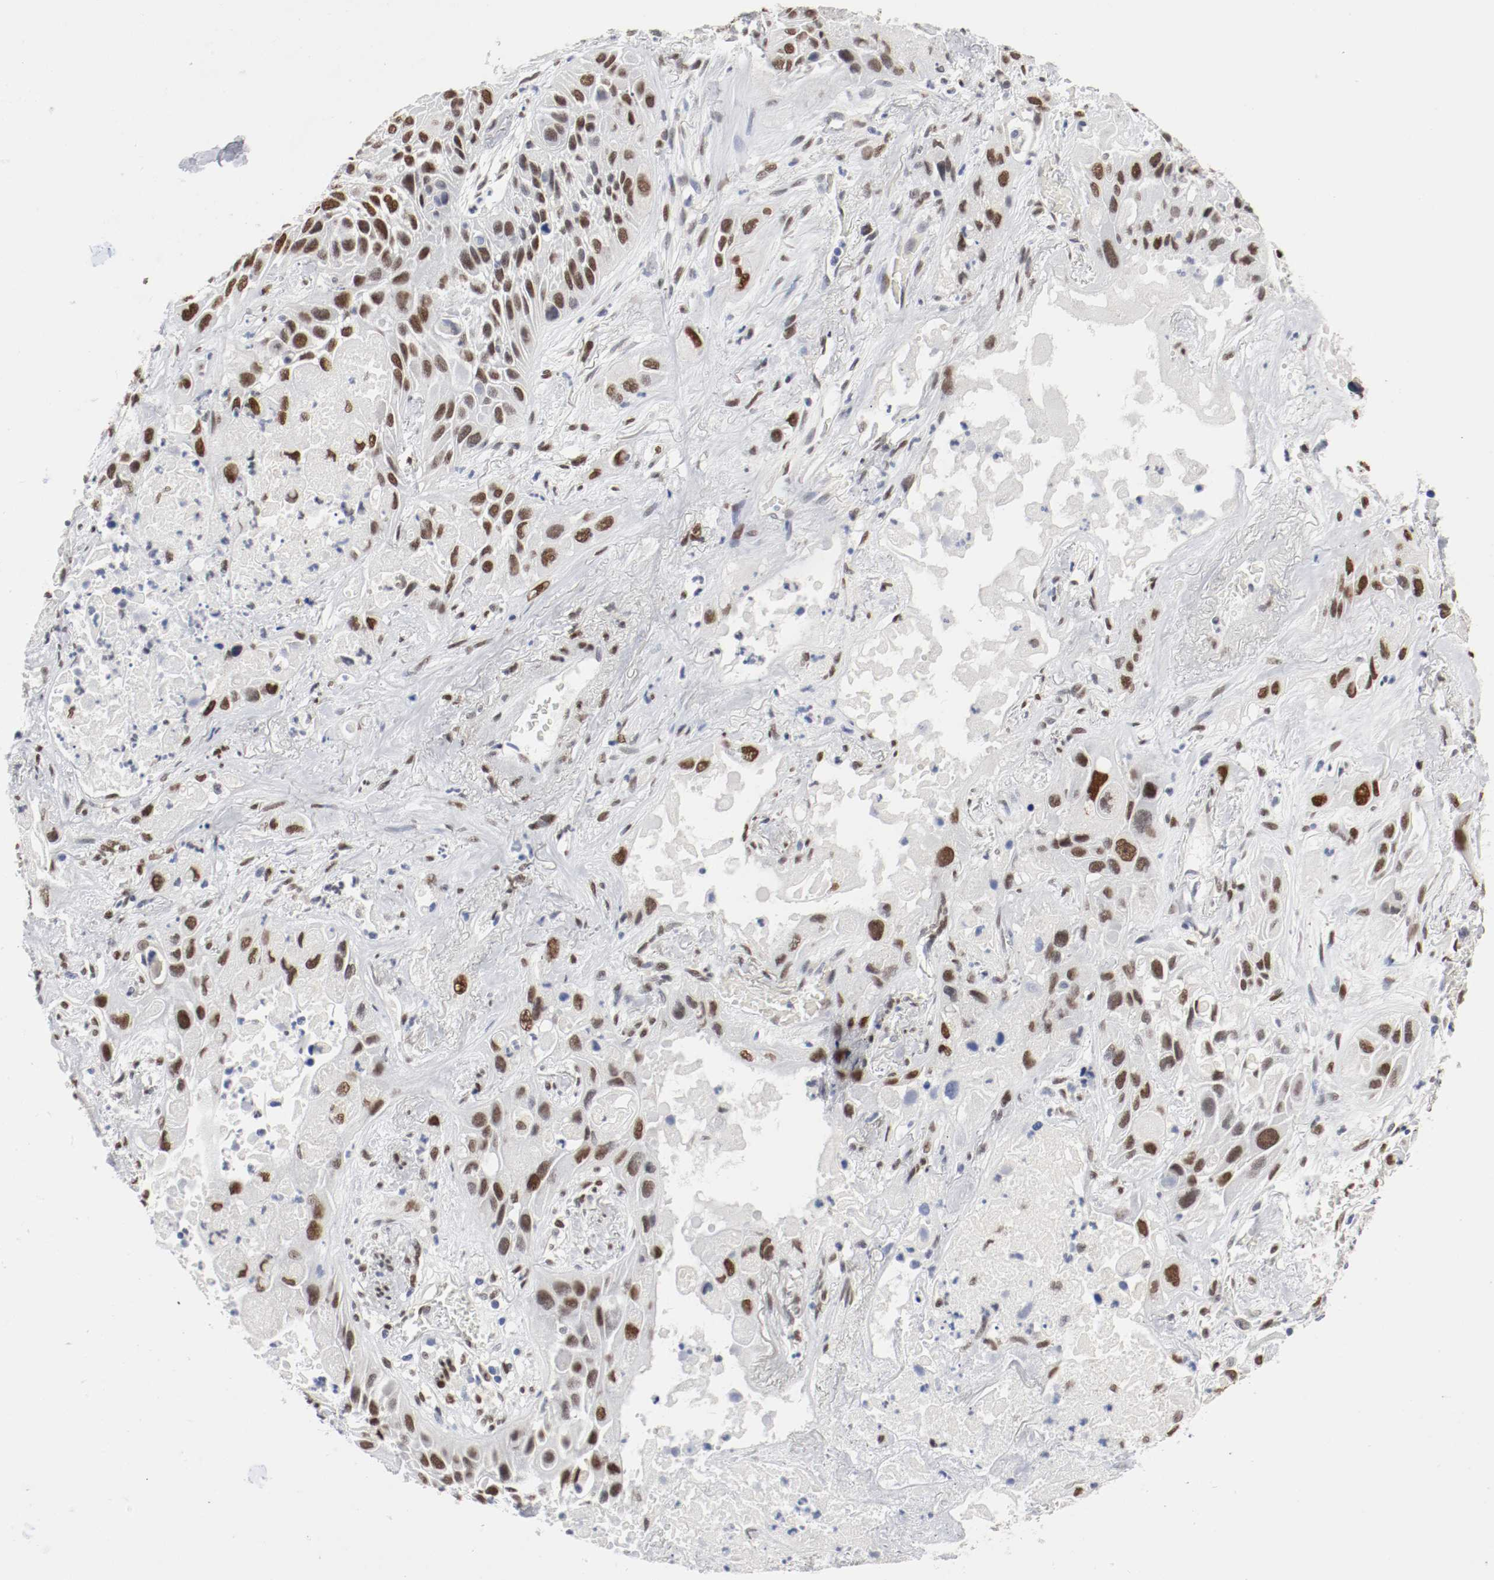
{"staining": {"intensity": "strong", "quantity": ">75%", "location": "nuclear"}, "tissue": "lung cancer", "cell_type": "Tumor cells", "image_type": "cancer", "snomed": [{"axis": "morphology", "description": "Squamous cell carcinoma, NOS"}, {"axis": "topography", "description": "Lung"}], "caption": "Lung cancer stained with DAB IHC reveals high levels of strong nuclear staining in about >75% of tumor cells. The protein of interest is stained brown, and the nuclei are stained in blue (DAB IHC with brightfield microscopy, high magnification).", "gene": "FOSL2", "patient": {"sex": "female", "age": 76}}